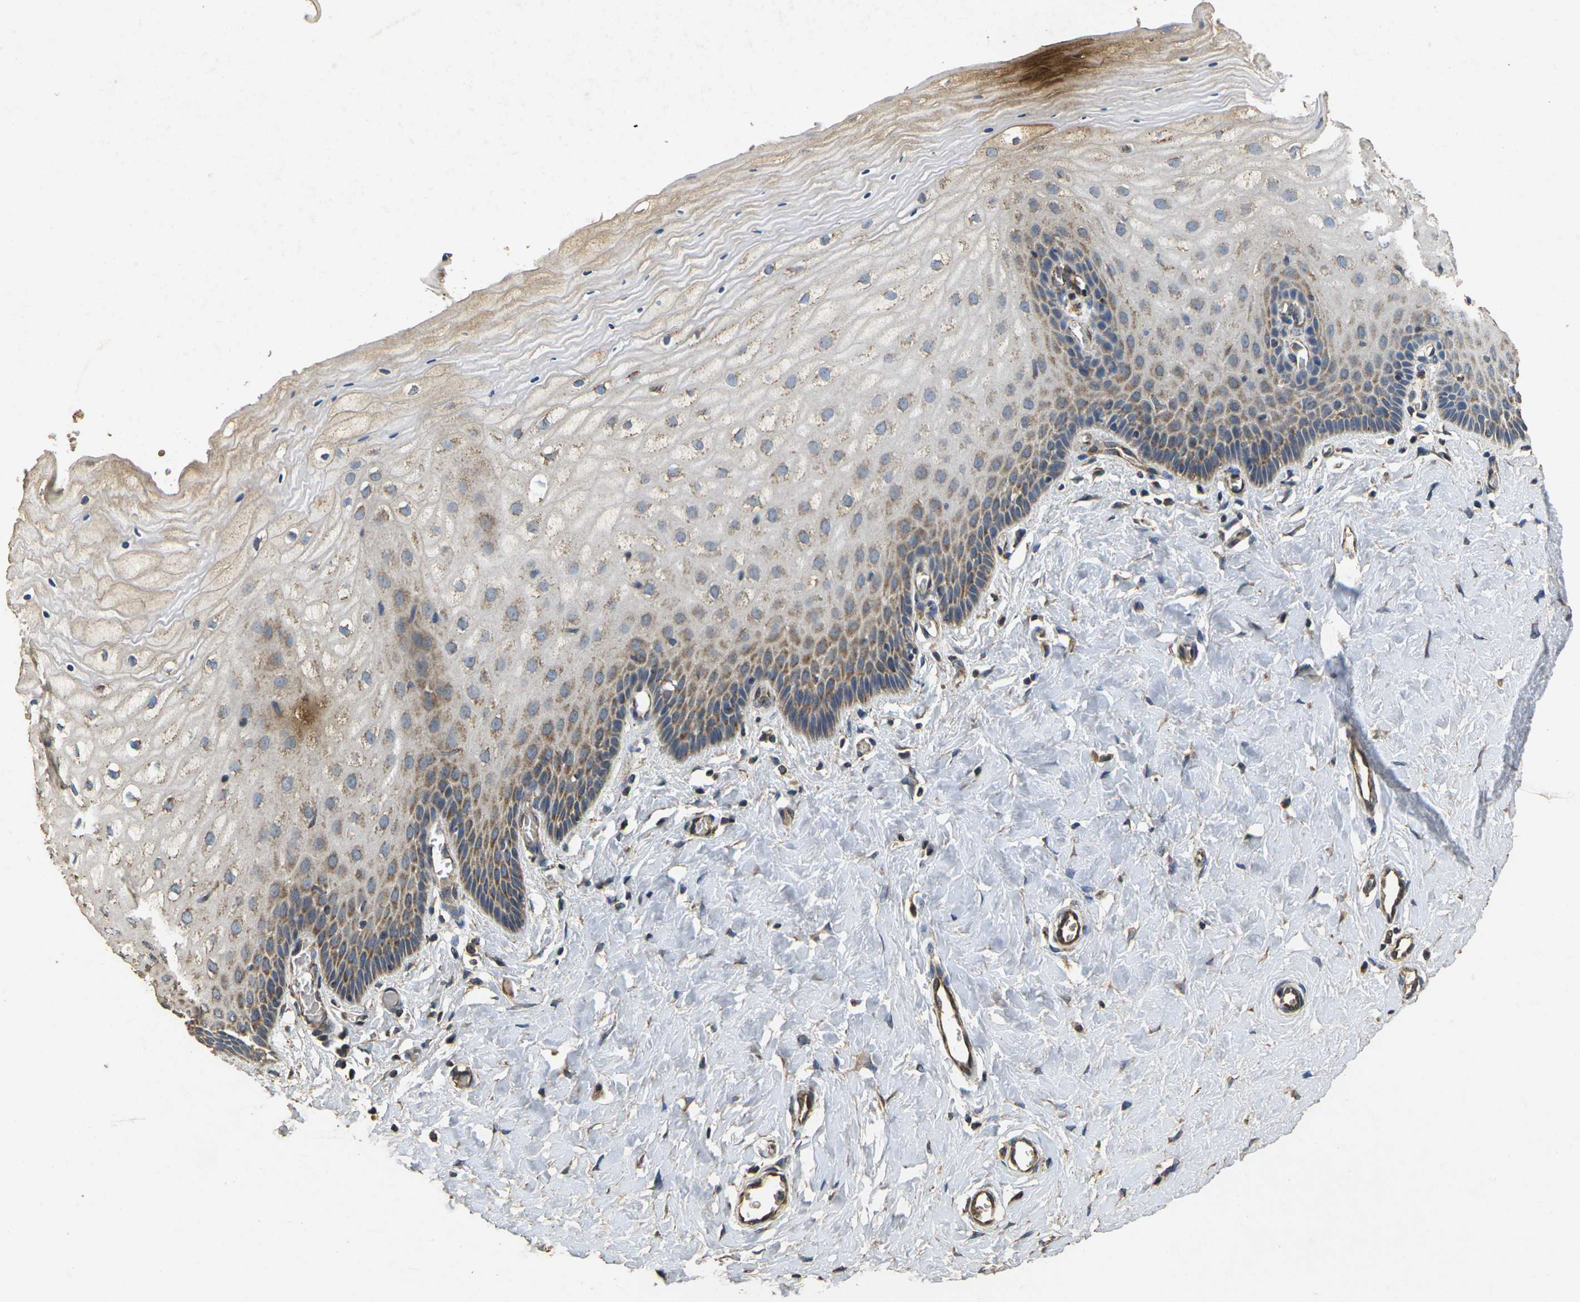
{"staining": {"intensity": "moderate", "quantity": ">75%", "location": "cytoplasmic/membranous"}, "tissue": "cervix", "cell_type": "Glandular cells", "image_type": "normal", "snomed": [{"axis": "morphology", "description": "Normal tissue, NOS"}, {"axis": "topography", "description": "Cervix"}], "caption": "Protein expression analysis of unremarkable human cervix reveals moderate cytoplasmic/membranous staining in about >75% of glandular cells. (DAB IHC with brightfield microscopy, high magnification).", "gene": "MAPK11", "patient": {"sex": "female", "age": 55}}